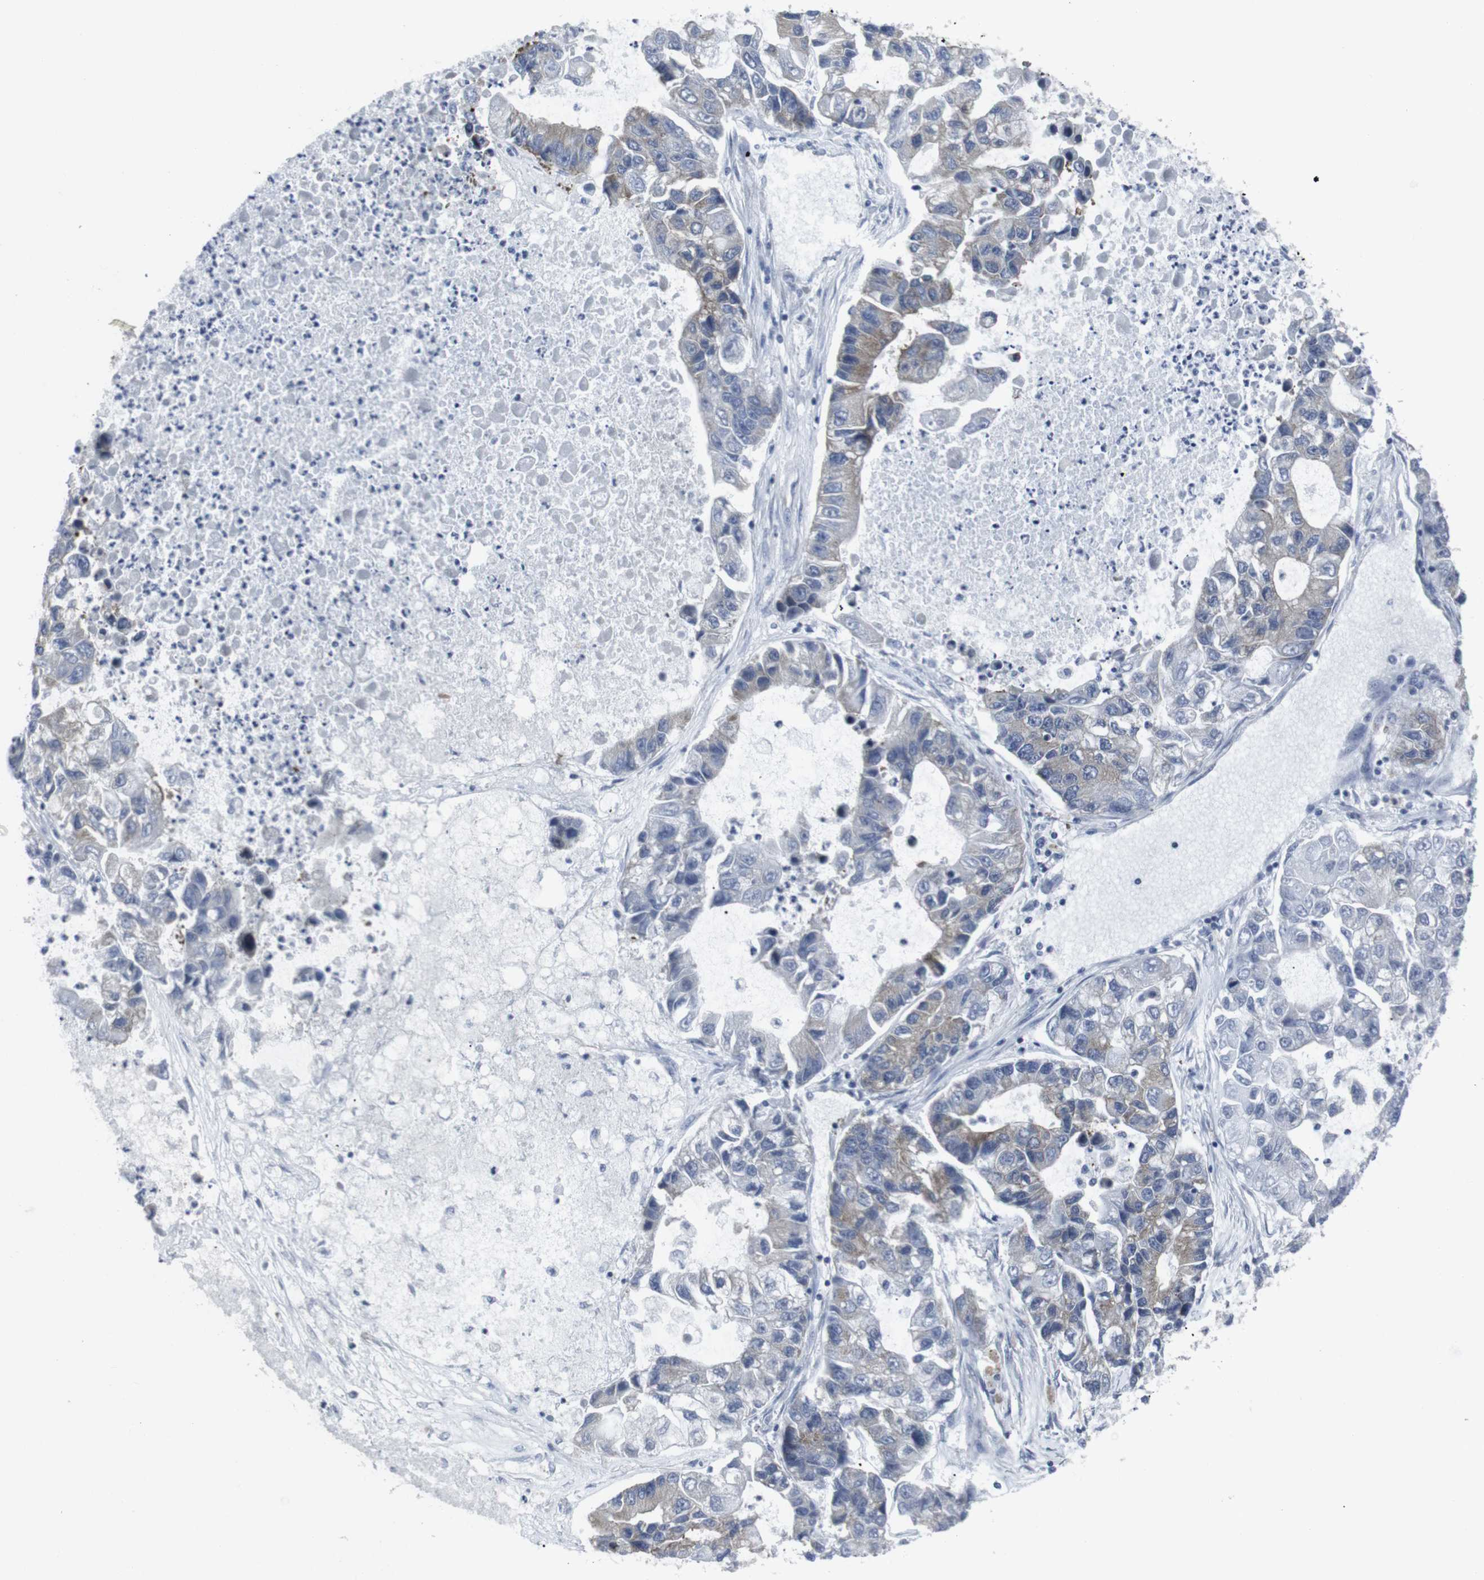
{"staining": {"intensity": "moderate", "quantity": "<25%", "location": "cytoplasmic/membranous"}, "tissue": "lung cancer", "cell_type": "Tumor cells", "image_type": "cancer", "snomed": [{"axis": "morphology", "description": "Adenocarcinoma, NOS"}, {"axis": "topography", "description": "Lung"}], "caption": "Tumor cells exhibit low levels of moderate cytoplasmic/membranous positivity in about <25% of cells in adenocarcinoma (lung).", "gene": "GEMIN2", "patient": {"sex": "female", "age": 51}}